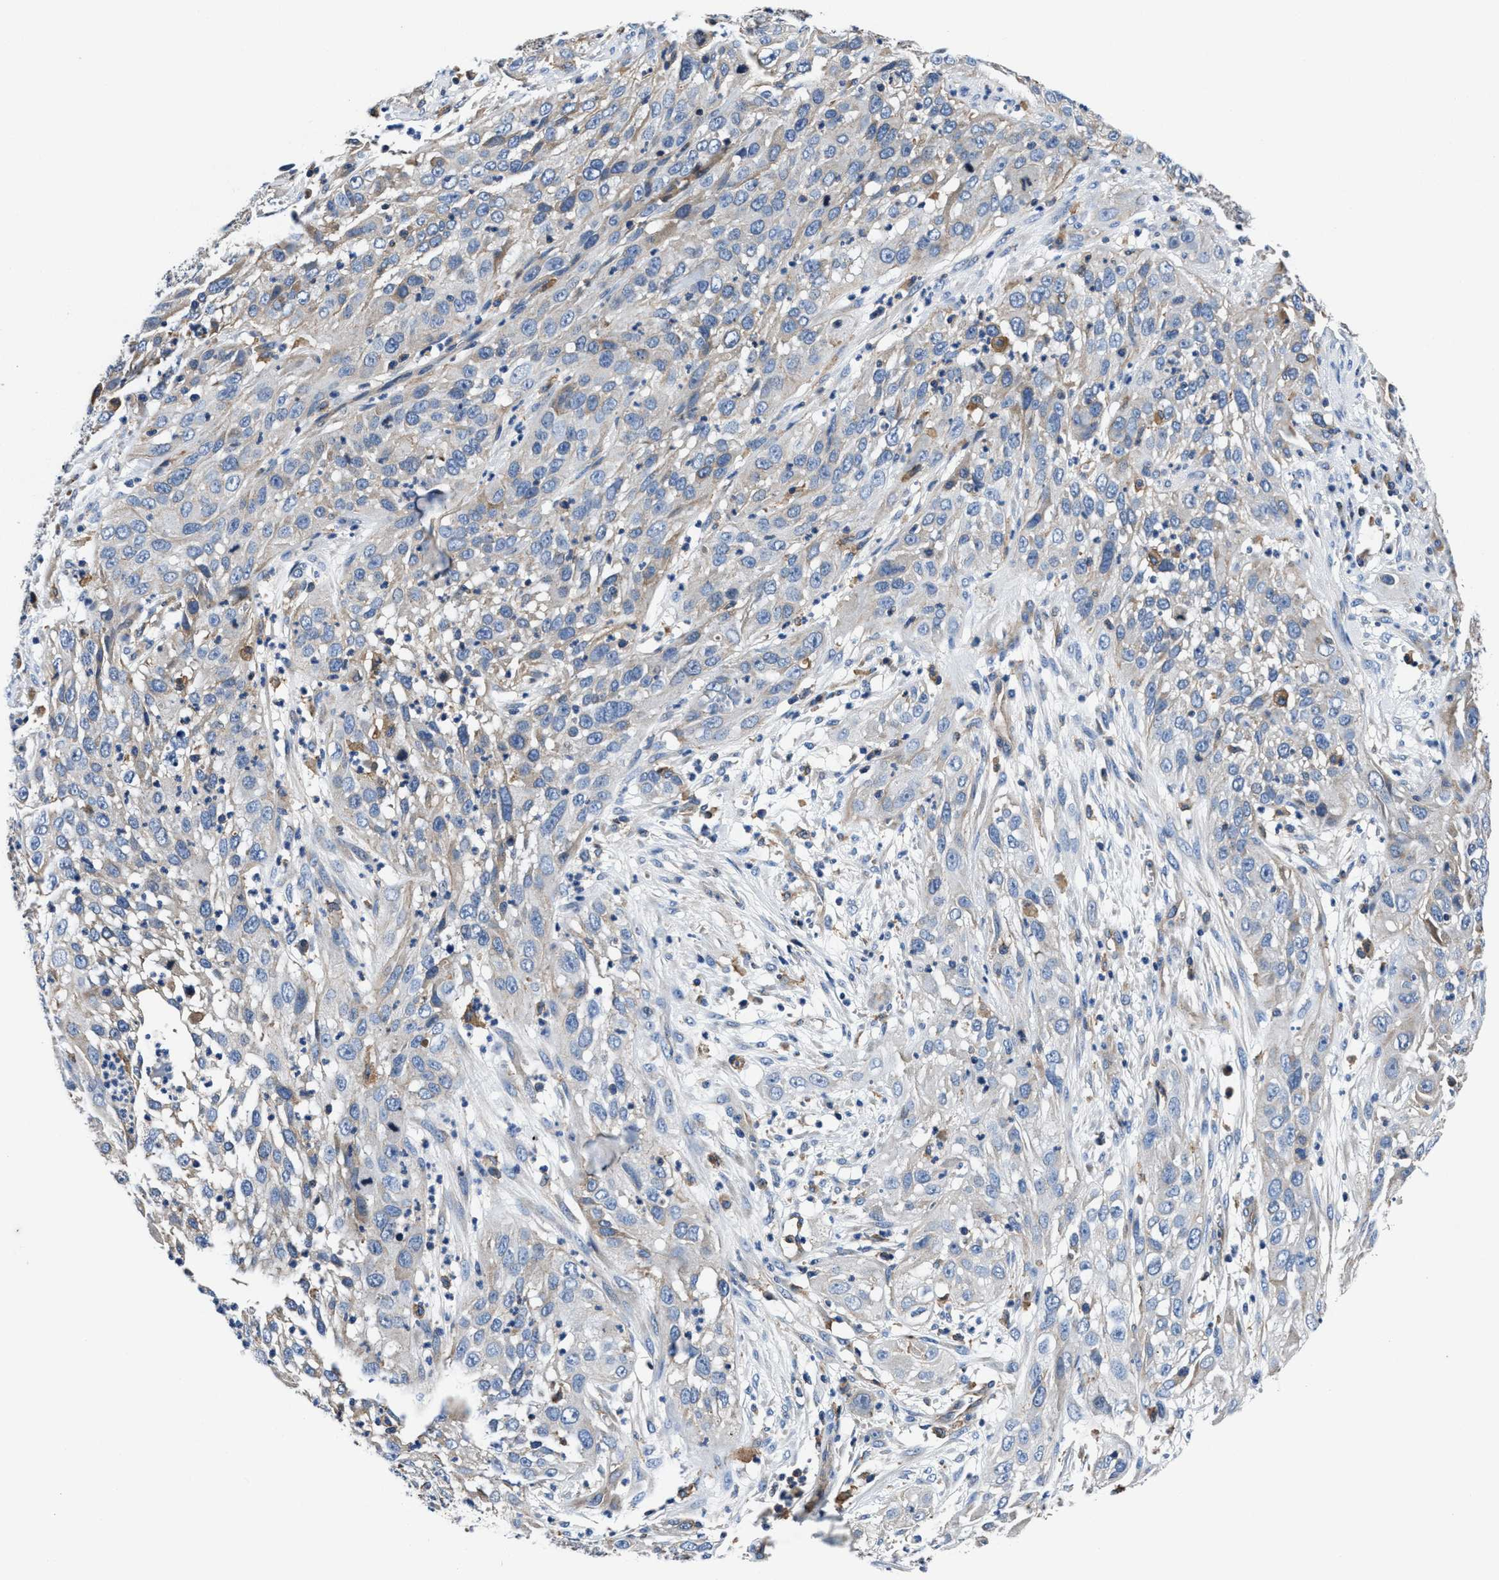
{"staining": {"intensity": "negative", "quantity": "none", "location": "none"}, "tissue": "cervical cancer", "cell_type": "Tumor cells", "image_type": "cancer", "snomed": [{"axis": "morphology", "description": "Squamous cell carcinoma, NOS"}, {"axis": "topography", "description": "Cervix"}], "caption": "The histopathology image shows no significant positivity in tumor cells of cervical squamous cell carcinoma.", "gene": "PPP1R9B", "patient": {"sex": "female", "age": 32}}